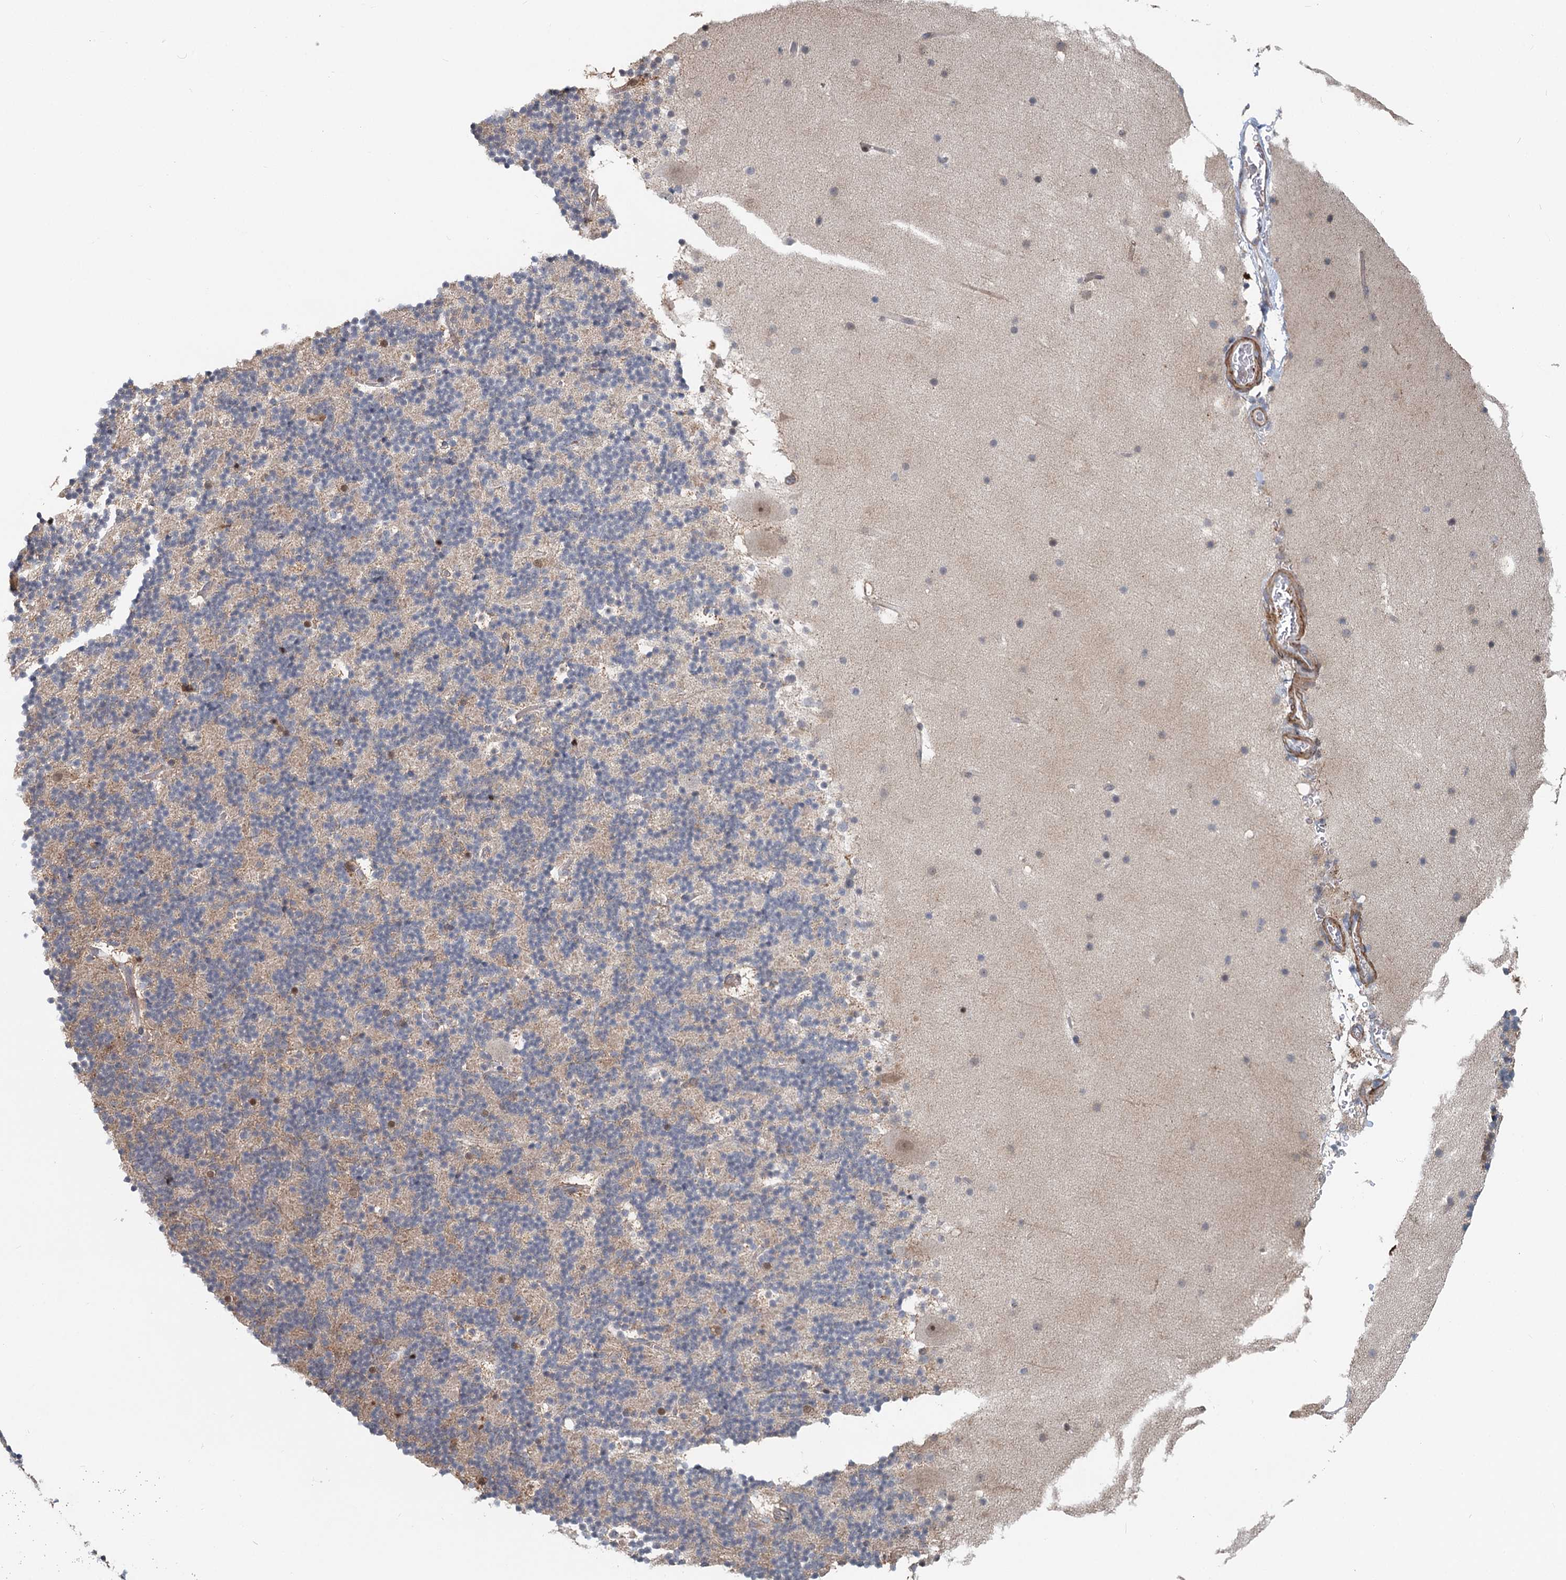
{"staining": {"intensity": "negative", "quantity": "none", "location": "none"}, "tissue": "cerebellum", "cell_type": "Cells in granular layer", "image_type": "normal", "snomed": [{"axis": "morphology", "description": "Normal tissue, NOS"}, {"axis": "topography", "description": "Cerebellum"}], "caption": "Protein analysis of normal cerebellum exhibits no significant positivity in cells in granular layer. (DAB (3,3'-diaminobenzidine) IHC with hematoxylin counter stain).", "gene": "RNF111", "patient": {"sex": "male", "age": 57}}